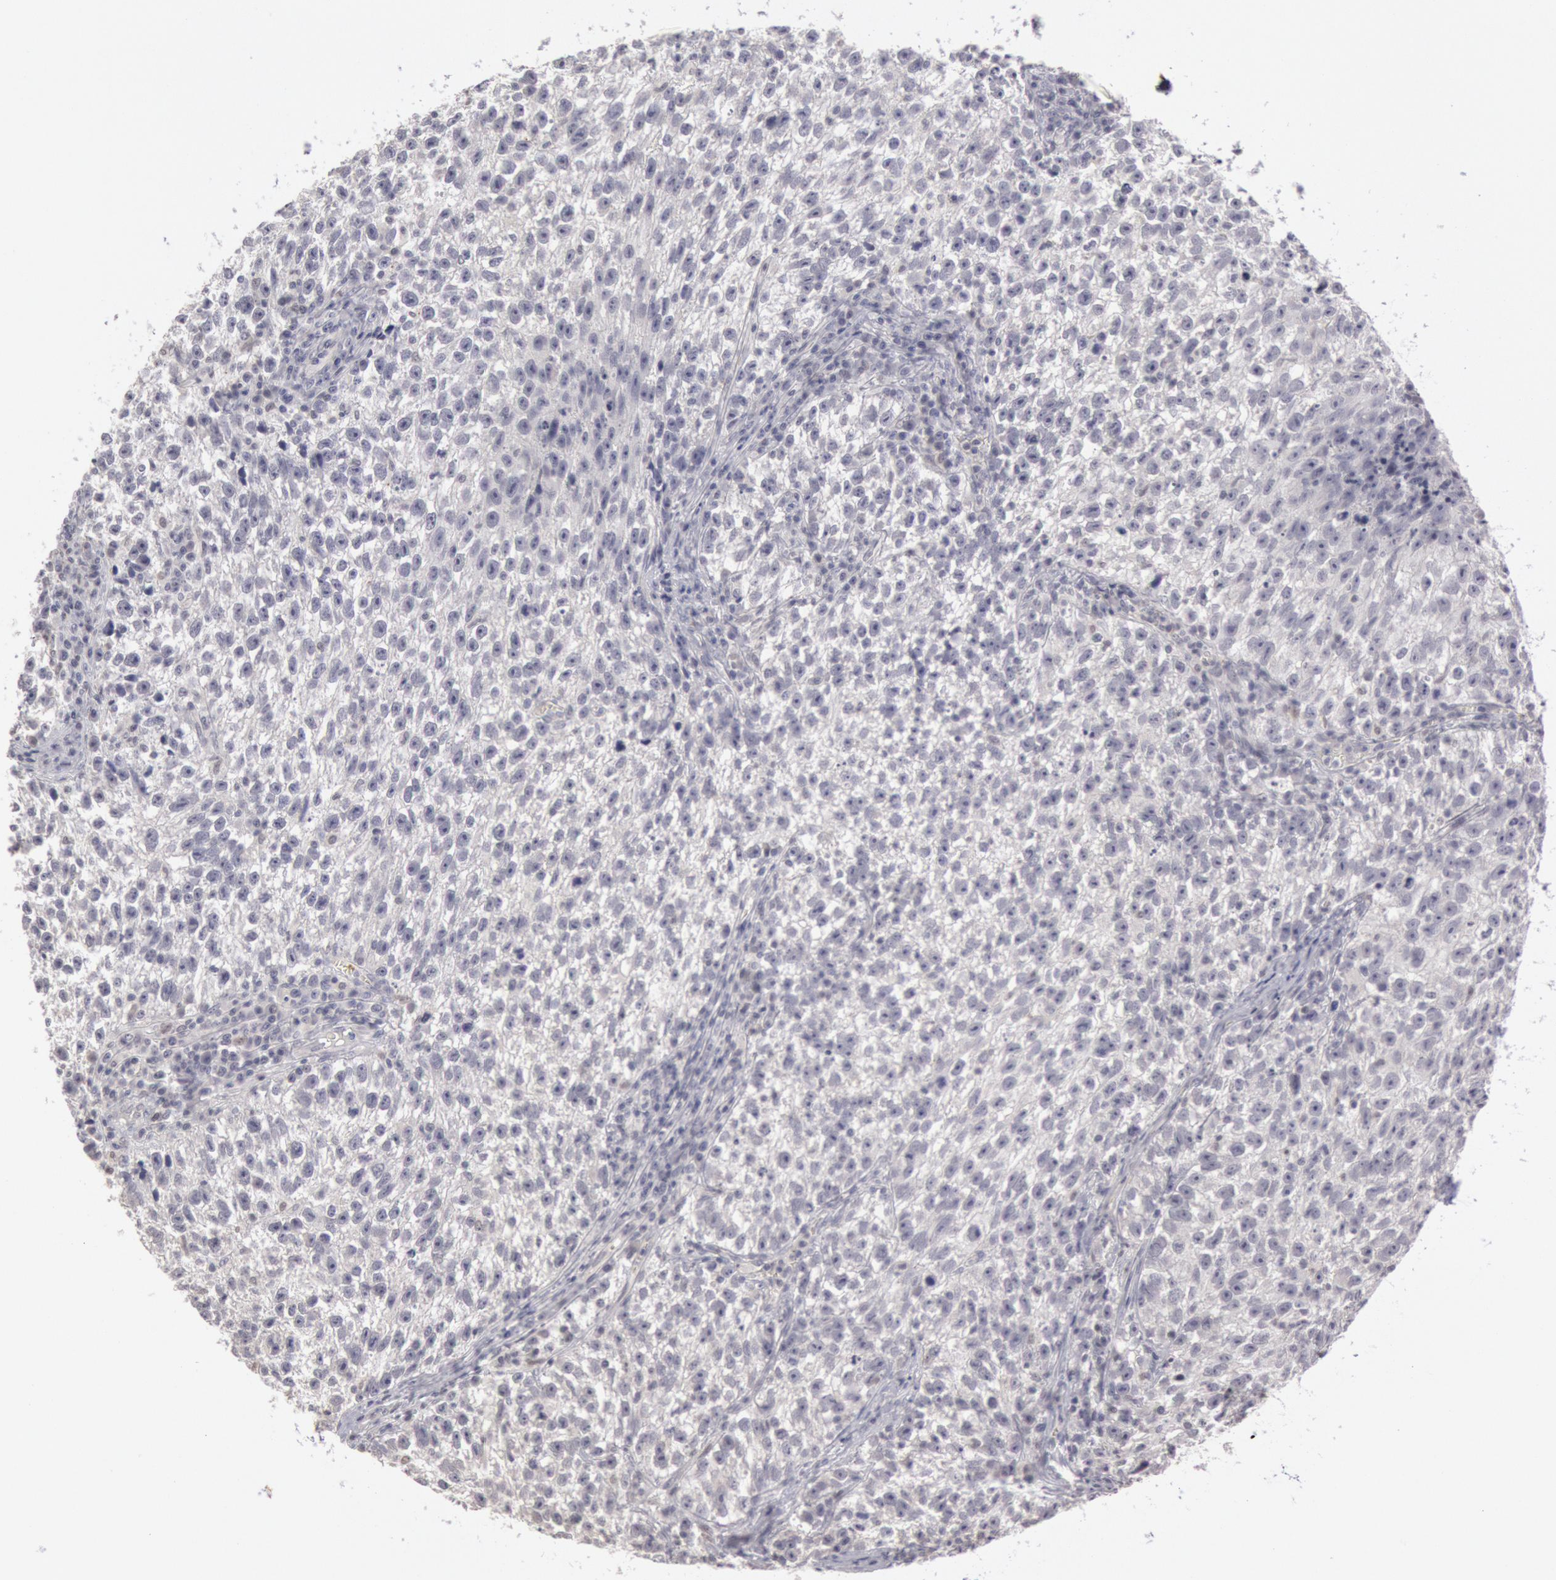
{"staining": {"intensity": "negative", "quantity": "none", "location": "none"}, "tissue": "testis cancer", "cell_type": "Tumor cells", "image_type": "cancer", "snomed": [{"axis": "morphology", "description": "Seminoma, NOS"}, {"axis": "topography", "description": "Testis"}], "caption": "Photomicrograph shows no protein positivity in tumor cells of testis cancer (seminoma) tissue. (DAB IHC visualized using brightfield microscopy, high magnification).", "gene": "RIMBP3C", "patient": {"sex": "male", "age": 38}}